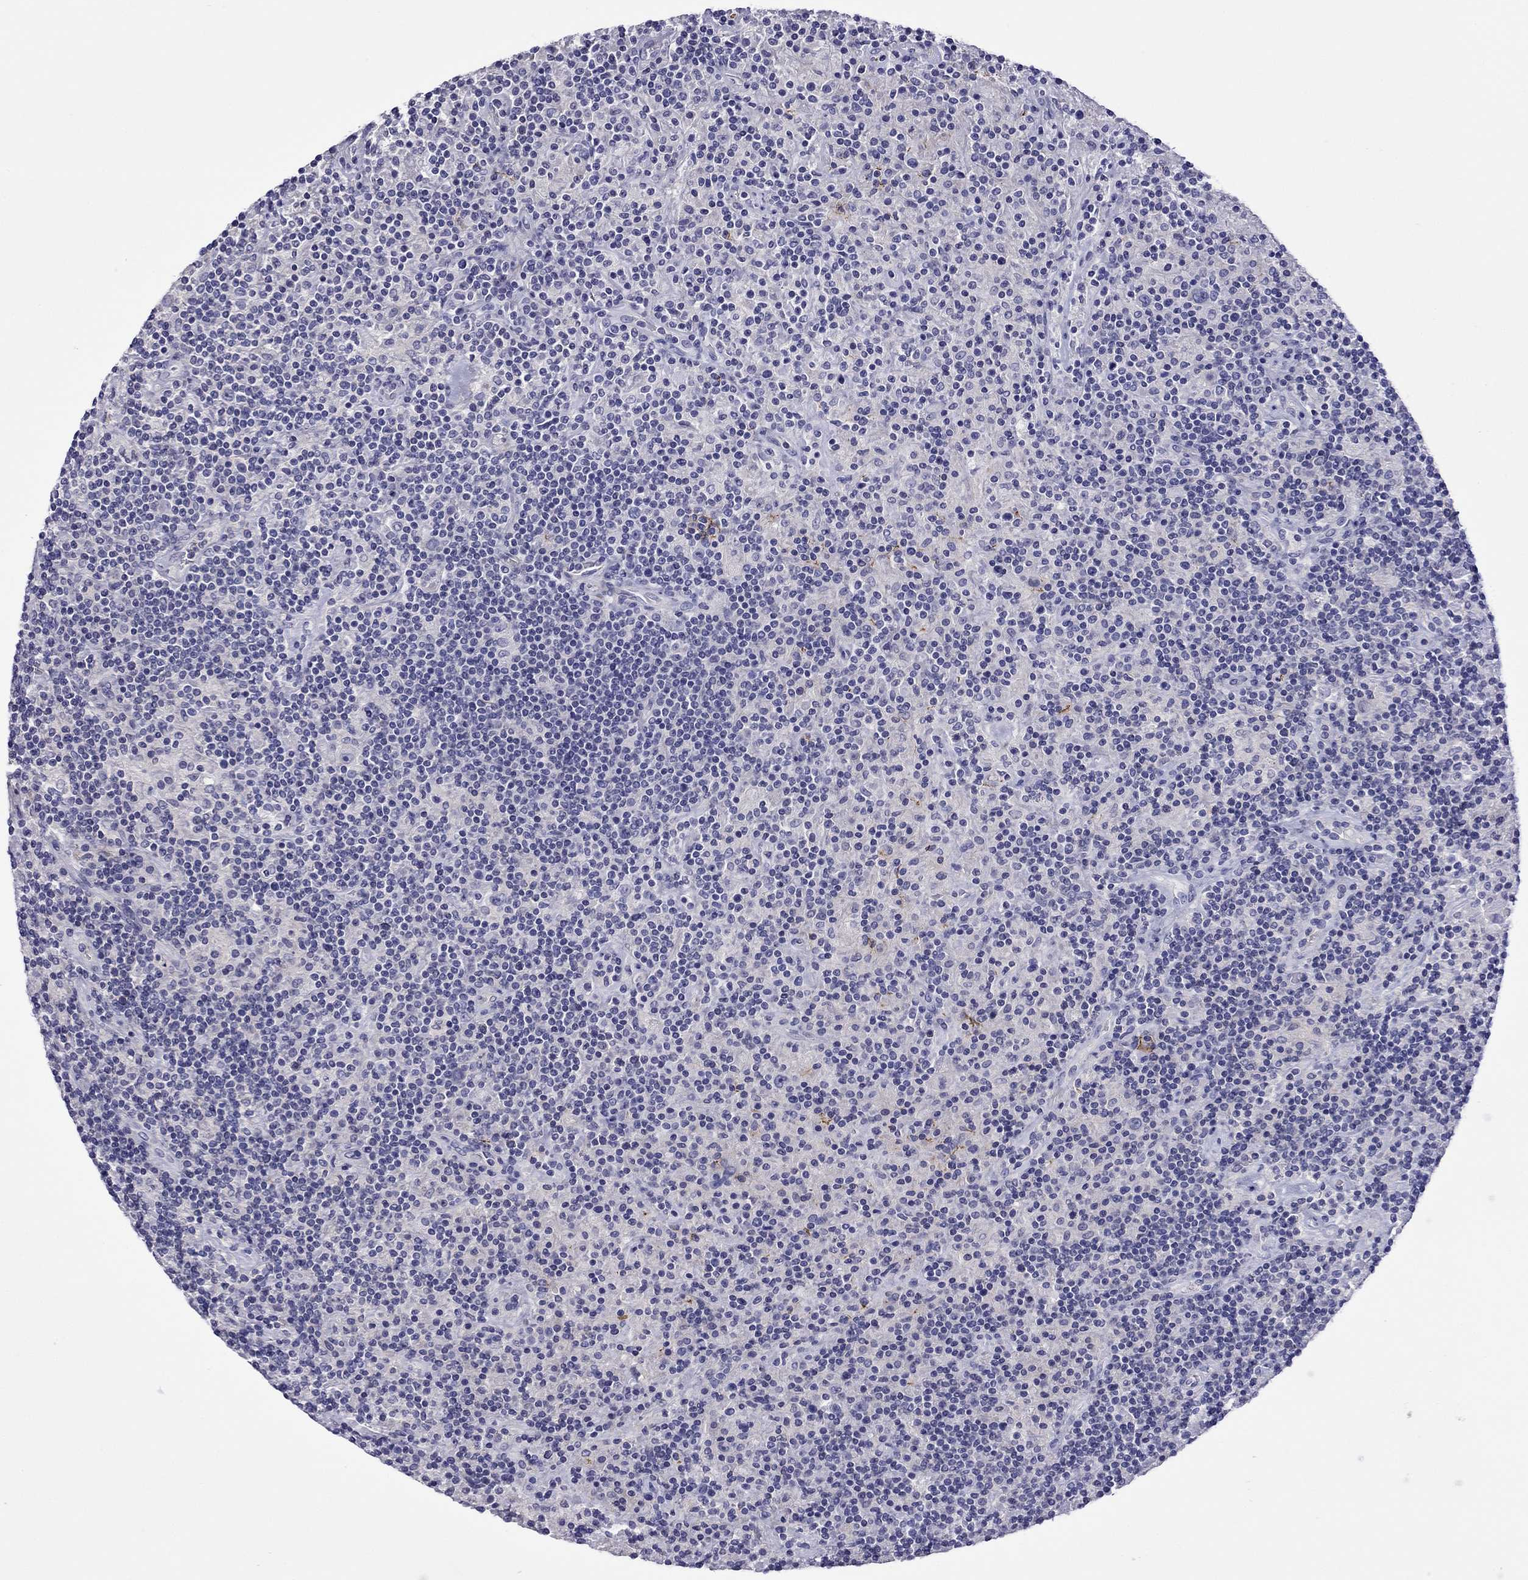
{"staining": {"intensity": "negative", "quantity": "none", "location": "none"}, "tissue": "lymphoma", "cell_type": "Tumor cells", "image_type": "cancer", "snomed": [{"axis": "morphology", "description": "Hodgkin's disease, NOS"}, {"axis": "topography", "description": "Lymph node"}], "caption": "Micrograph shows no significant protein staining in tumor cells of lymphoma.", "gene": "STAR", "patient": {"sex": "male", "age": 70}}